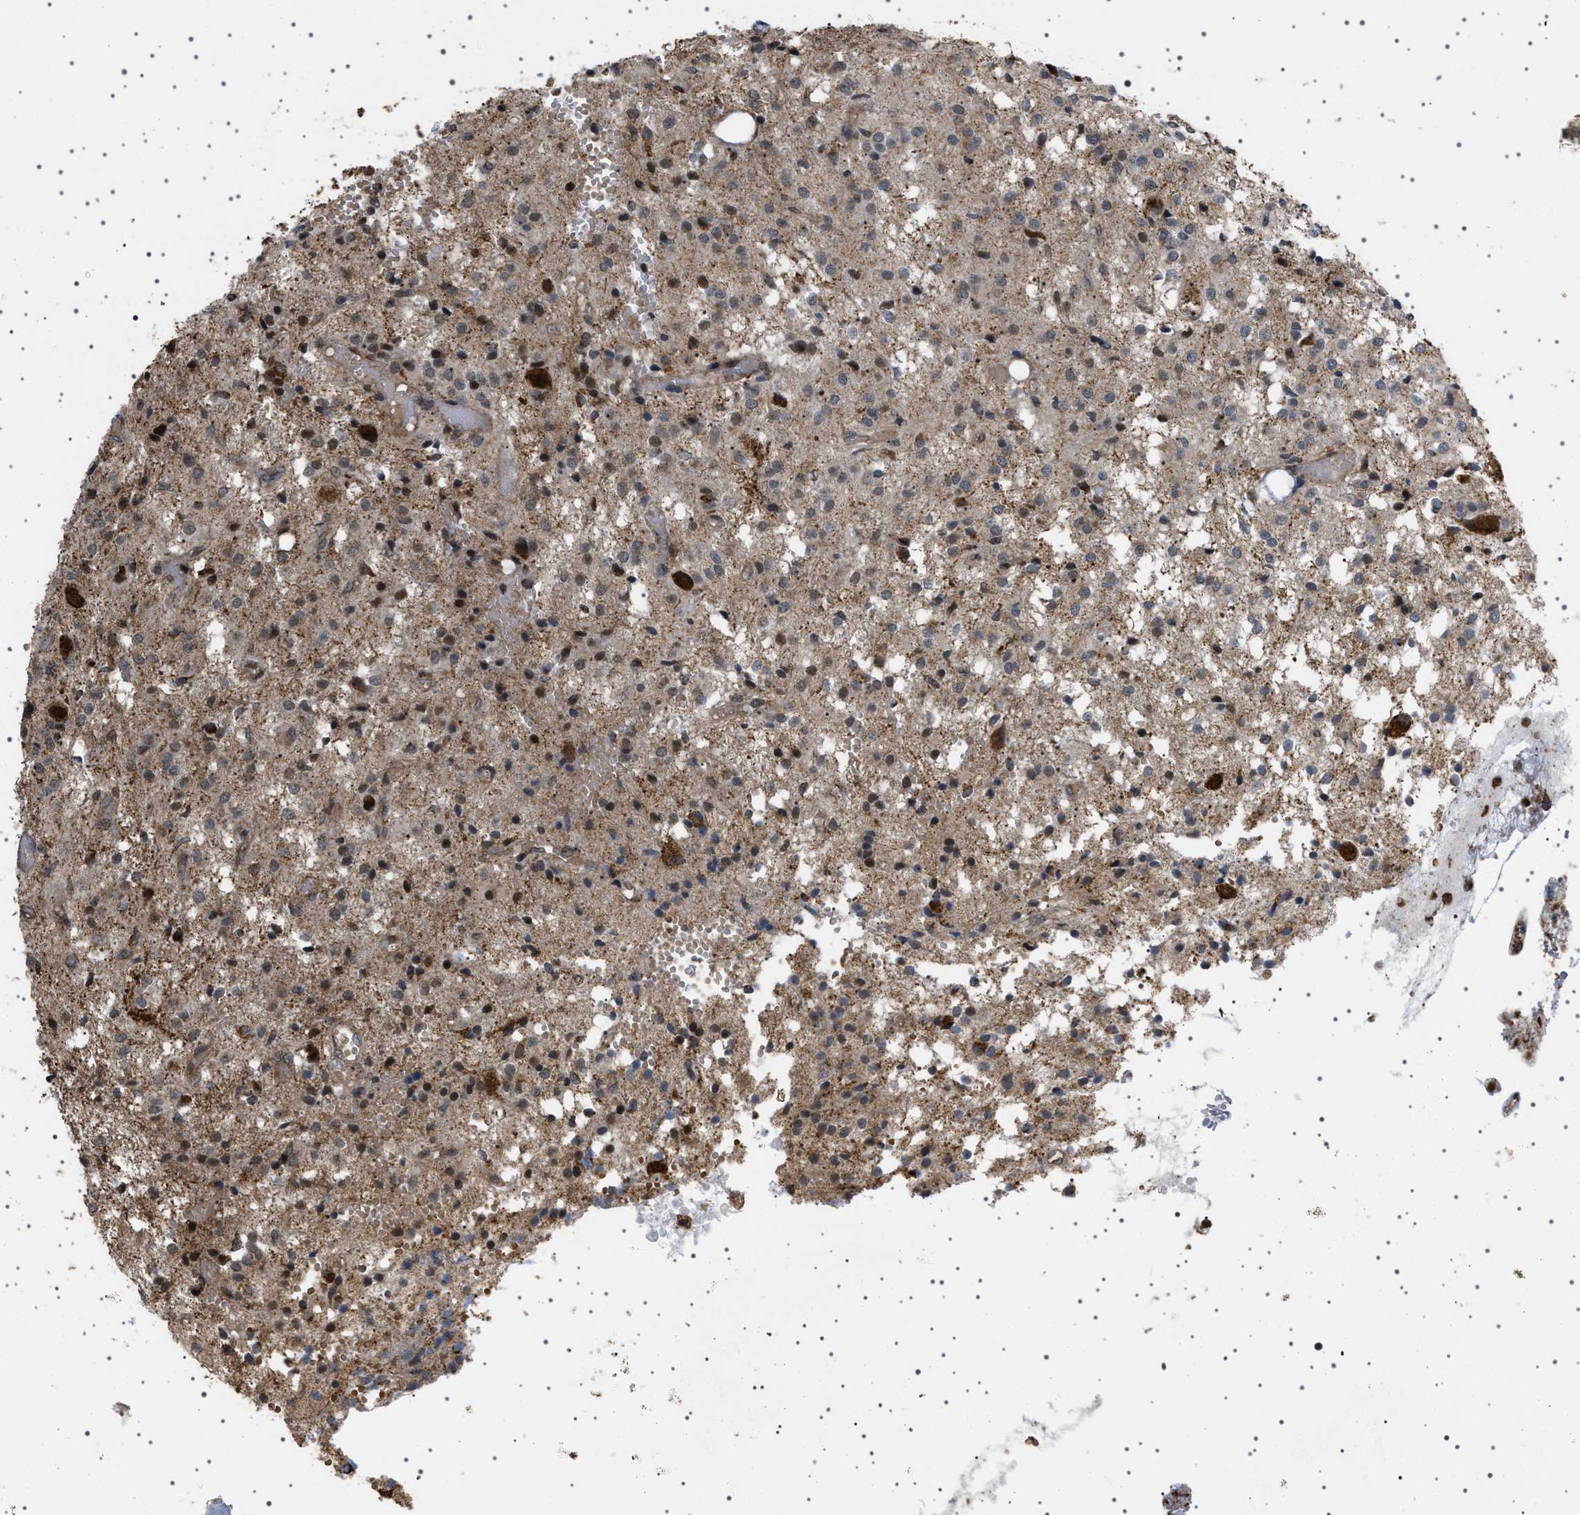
{"staining": {"intensity": "strong", "quantity": "25%-75%", "location": "cytoplasmic/membranous,nuclear"}, "tissue": "glioma", "cell_type": "Tumor cells", "image_type": "cancer", "snomed": [{"axis": "morphology", "description": "Glioma, malignant, High grade"}, {"axis": "topography", "description": "Brain"}], "caption": "Glioma stained for a protein displays strong cytoplasmic/membranous and nuclear positivity in tumor cells.", "gene": "MELK", "patient": {"sex": "female", "age": 59}}